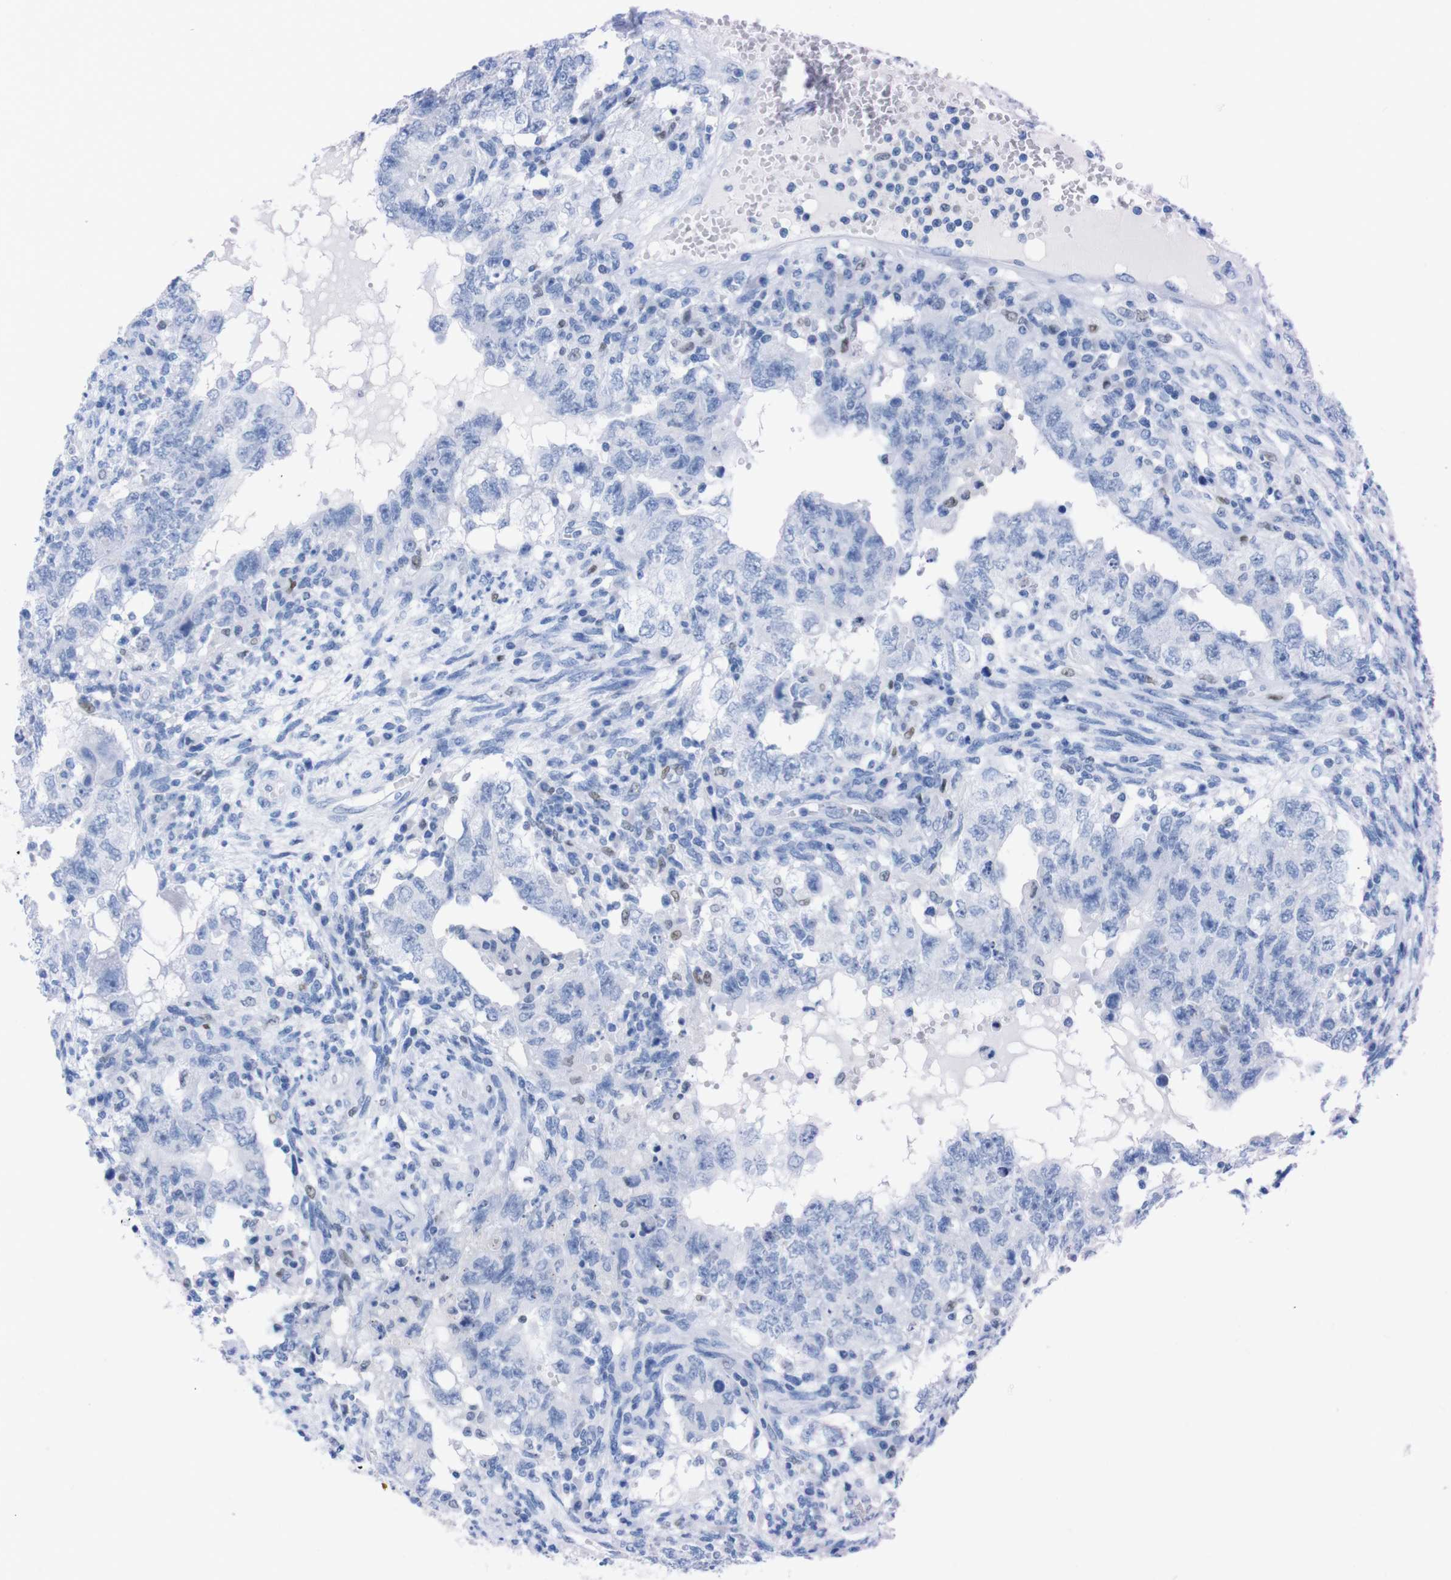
{"staining": {"intensity": "negative", "quantity": "none", "location": "none"}, "tissue": "testis cancer", "cell_type": "Tumor cells", "image_type": "cancer", "snomed": [{"axis": "morphology", "description": "Carcinoma, Embryonal, NOS"}, {"axis": "topography", "description": "Testis"}], "caption": "Tumor cells are negative for protein expression in human testis embryonal carcinoma.", "gene": "P2RY12", "patient": {"sex": "male", "age": 26}}